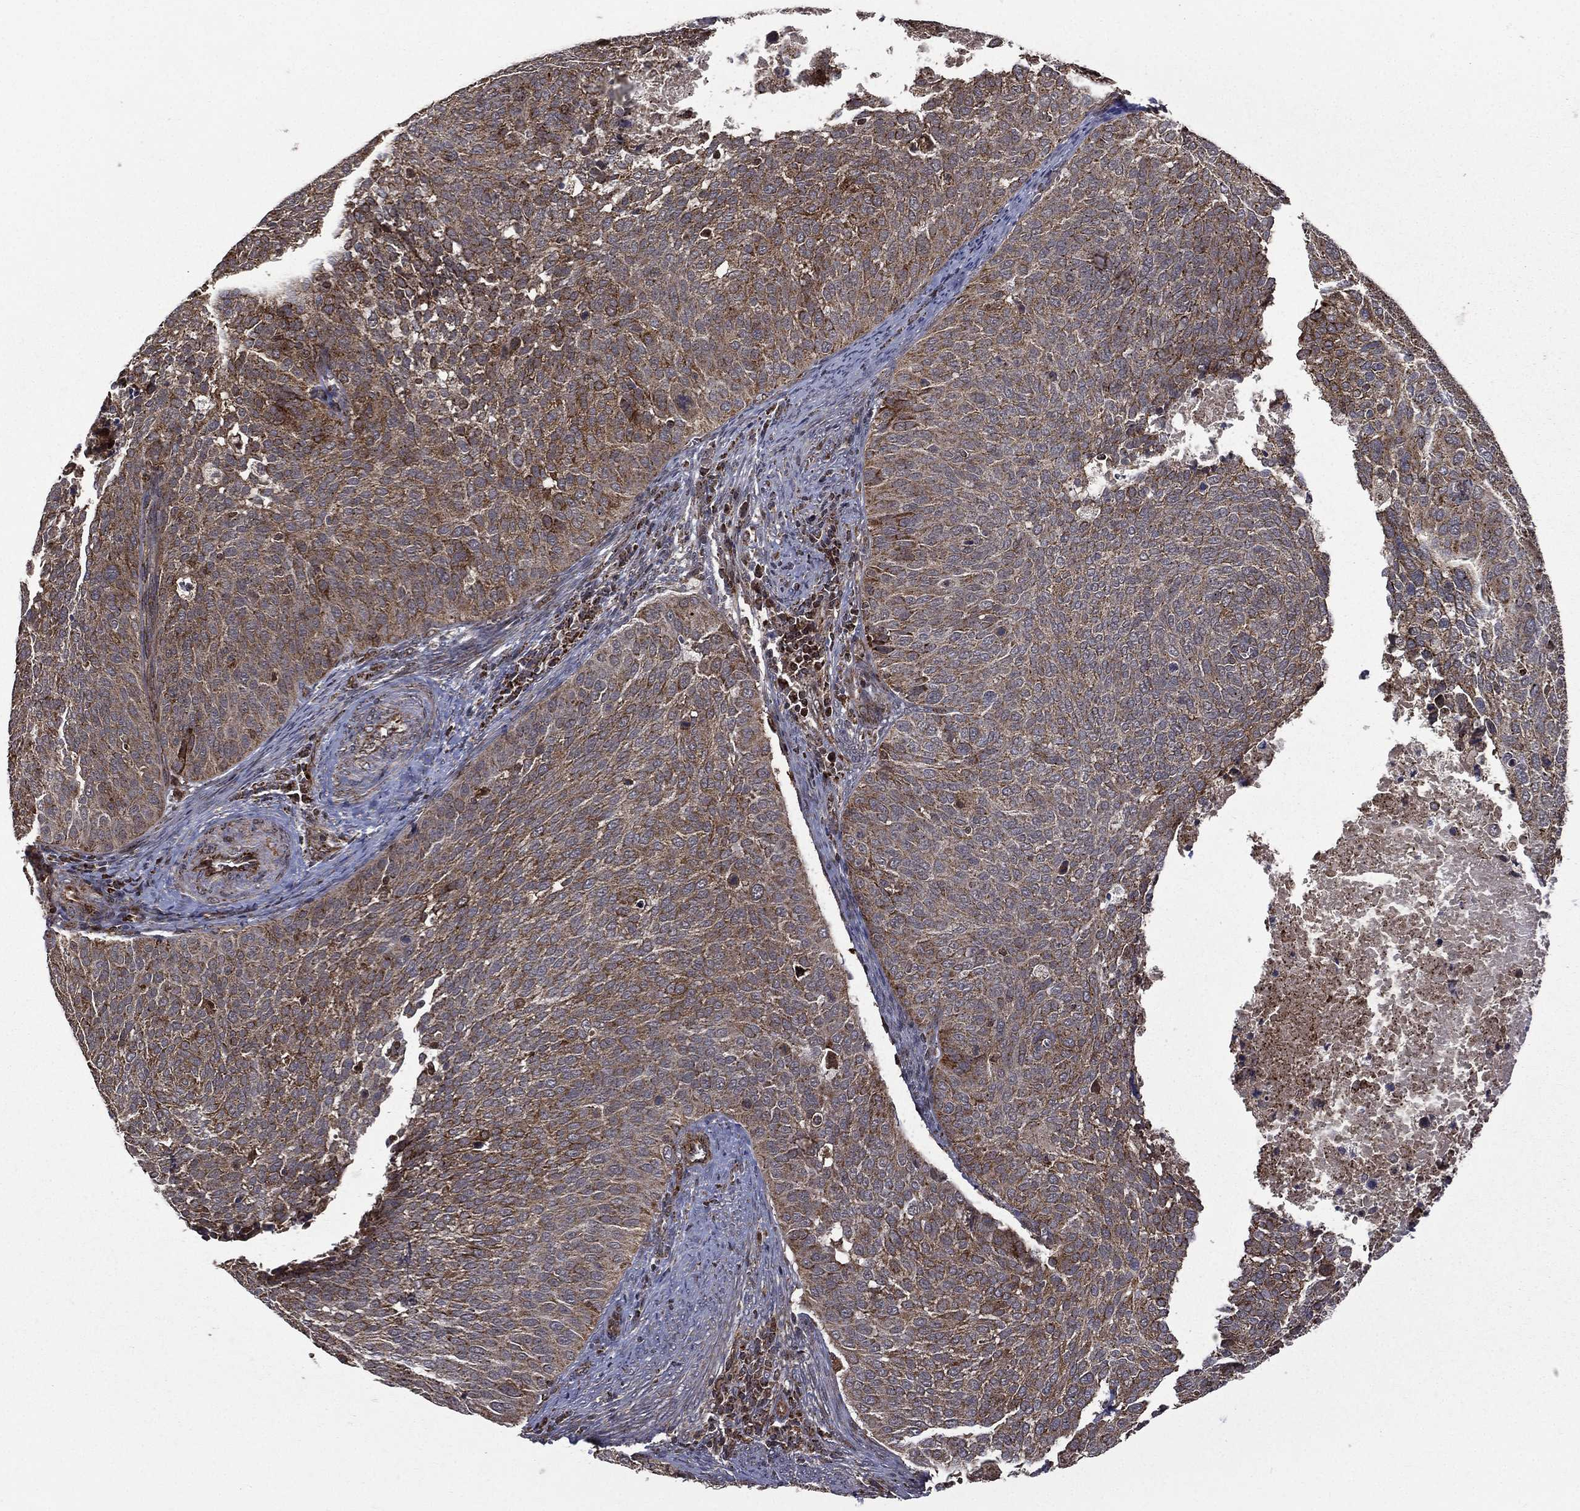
{"staining": {"intensity": "moderate", "quantity": "25%-75%", "location": "cytoplasmic/membranous"}, "tissue": "cervical cancer", "cell_type": "Tumor cells", "image_type": "cancer", "snomed": [{"axis": "morphology", "description": "Squamous cell carcinoma, NOS"}, {"axis": "topography", "description": "Cervix"}], "caption": "A brown stain highlights moderate cytoplasmic/membranous positivity of a protein in cervical squamous cell carcinoma tumor cells. The staining is performed using DAB brown chromogen to label protein expression. The nuclei are counter-stained blue using hematoxylin.", "gene": "GIMAP6", "patient": {"sex": "female", "age": 39}}